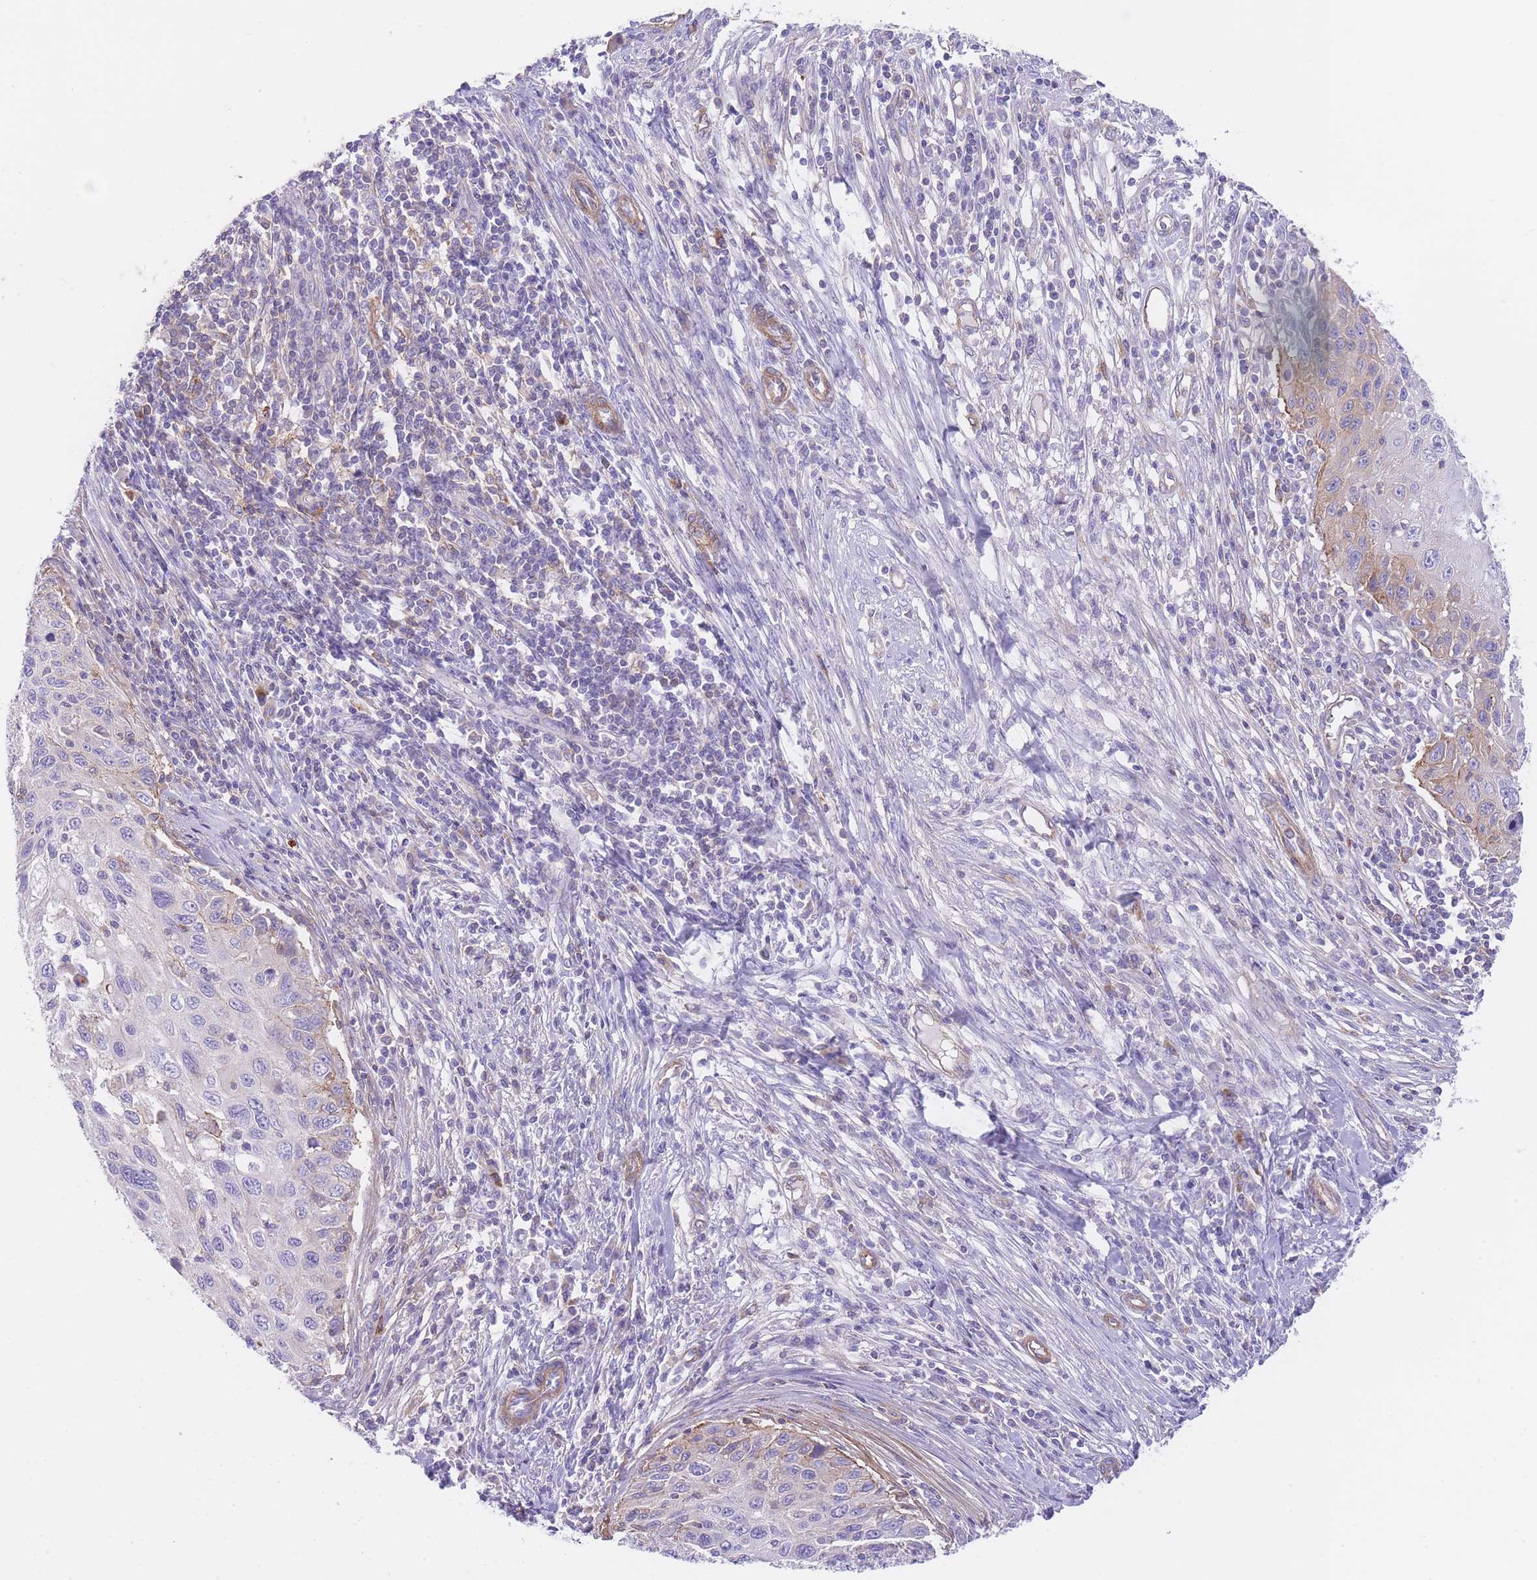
{"staining": {"intensity": "moderate", "quantity": "<25%", "location": "cytoplasmic/membranous"}, "tissue": "cervical cancer", "cell_type": "Tumor cells", "image_type": "cancer", "snomed": [{"axis": "morphology", "description": "Squamous cell carcinoma, NOS"}, {"axis": "topography", "description": "Cervix"}], "caption": "Immunohistochemical staining of cervical squamous cell carcinoma demonstrates low levels of moderate cytoplasmic/membranous protein expression in approximately <25% of tumor cells.", "gene": "LDB3", "patient": {"sex": "female", "age": 70}}